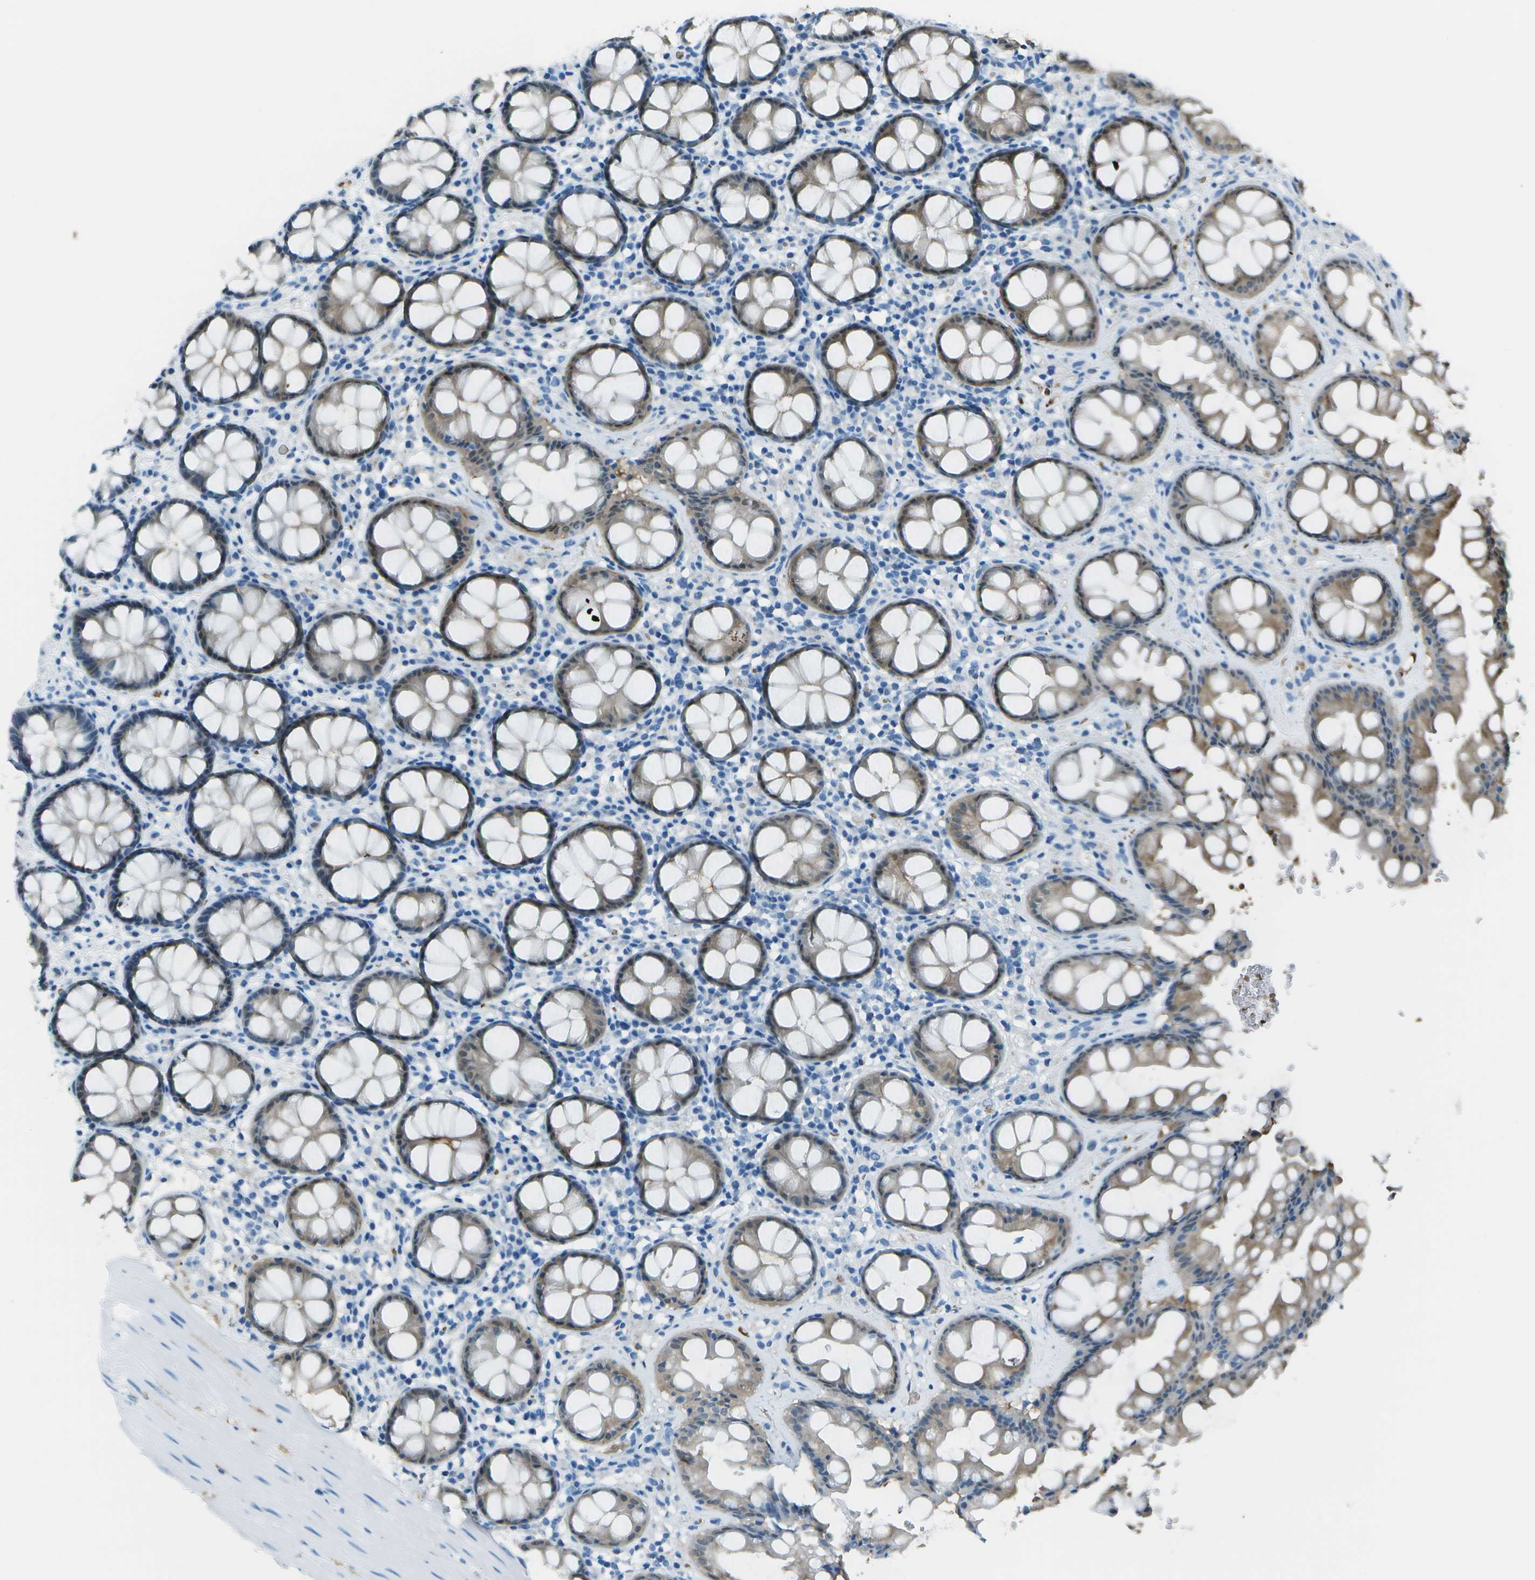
{"staining": {"intensity": "weak", "quantity": "<25%", "location": "cytoplasmic/membranous"}, "tissue": "rectum", "cell_type": "Glandular cells", "image_type": "normal", "snomed": [{"axis": "morphology", "description": "Normal tissue, NOS"}, {"axis": "topography", "description": "Rectum"}], "caption": "This is an IHC histopathology image of unremarkable human rectum. There is no positivity in glandular cells.", "gene": "ASL", "patient": {"sex": "male", "age": 64}}